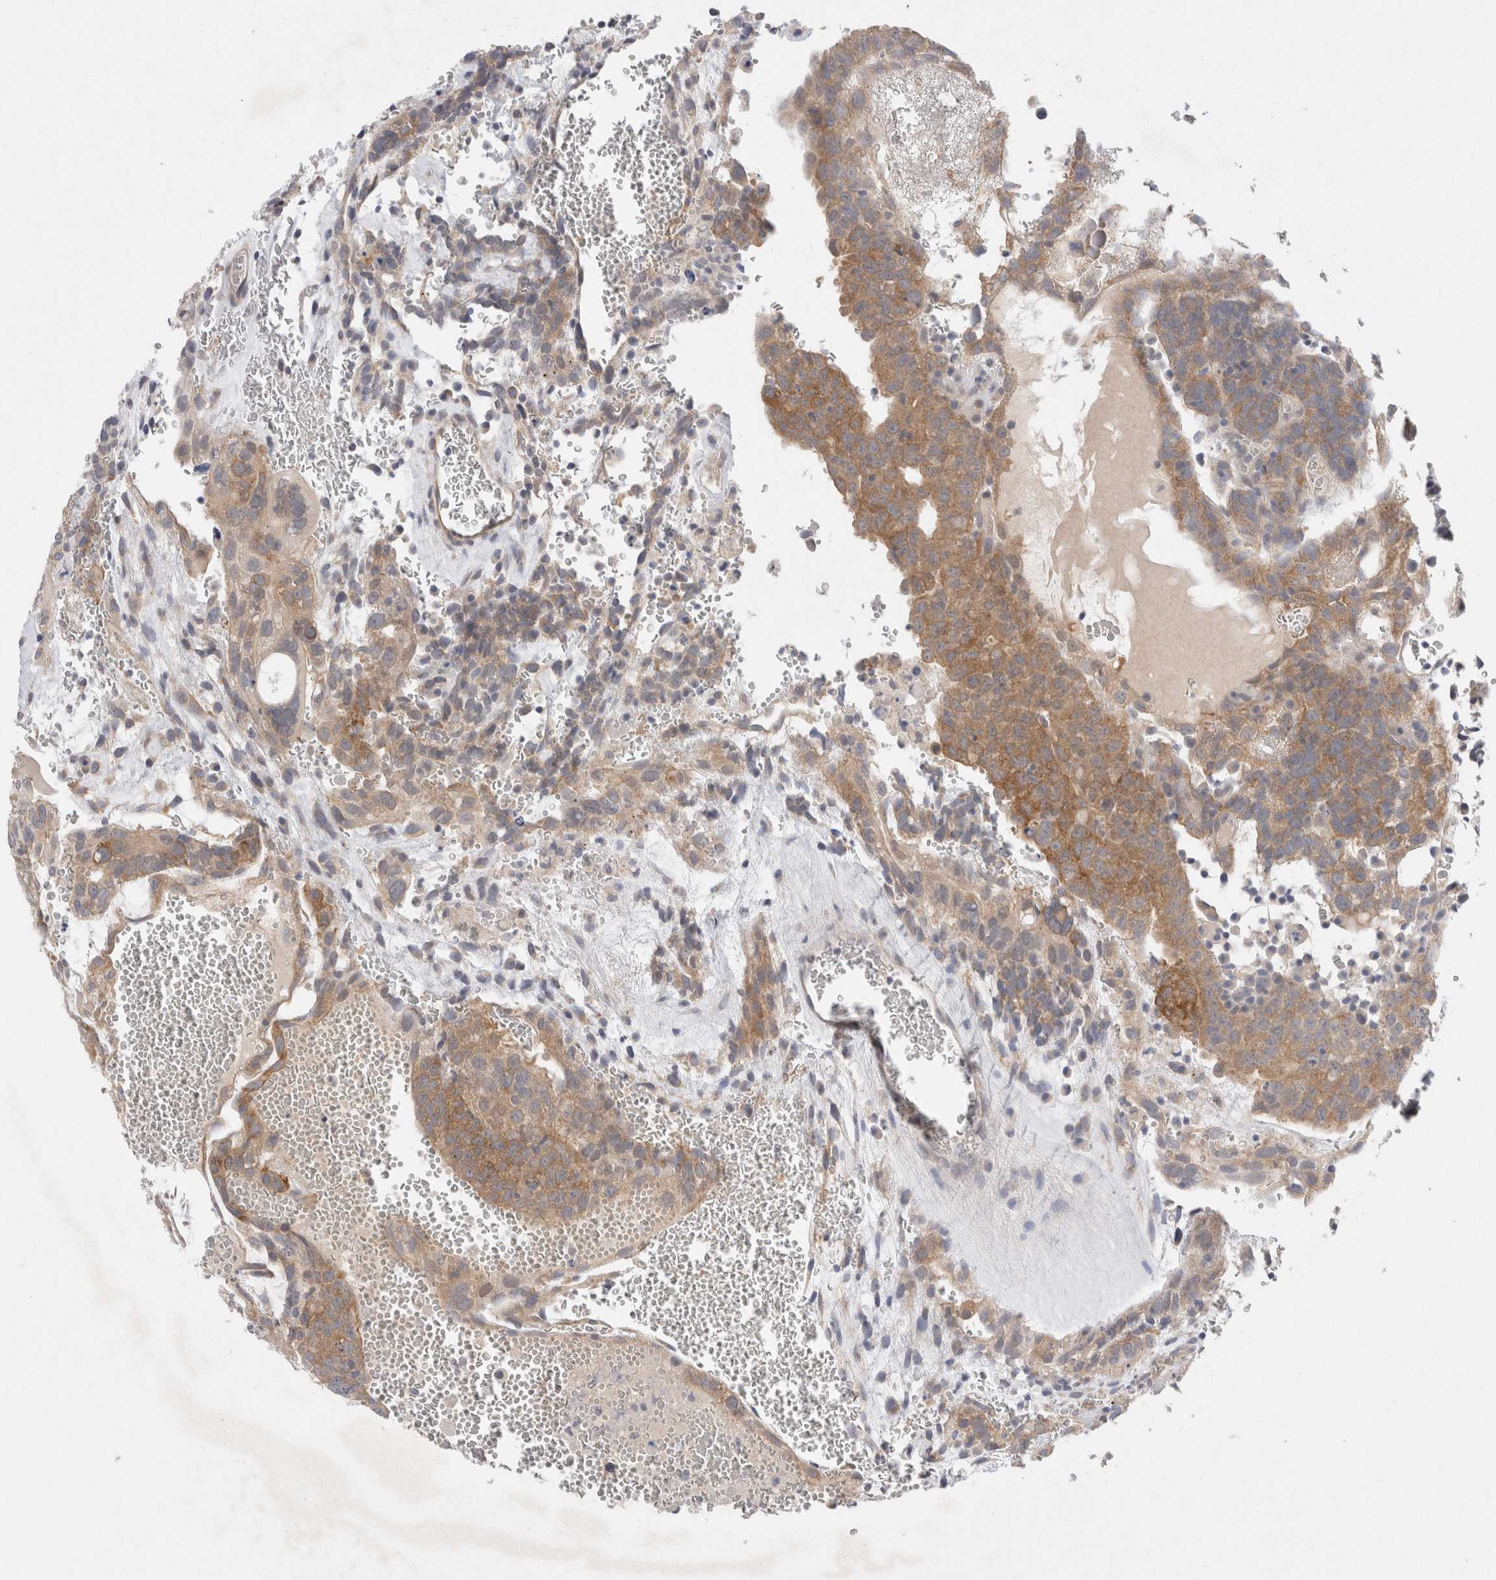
{"staining": {"intensity": "moderate", "quantity": ">75%", "location": "cytoplasmic/membranous"}, "tissue": "testis cancer", "cell_type": "Tumor cells", "image_type": "cancer", "snomed": [{"axis": "morphology", "description": "Seminoma, NOS"}, {"axis": "morphology", "description": "Carcinoma, Embryonal, NOS"}, {"axis": "topography", "description": "Testis"}], "caption": "Embryonal carcinoma (testis) was stained to show a protein in brown. There is medium levels of moderate cytoplasmic/membranous positivity in approximately >75% of tumor cells.", "gene": "WIPF2", "patient": {"sex": "male", "age": 52}}